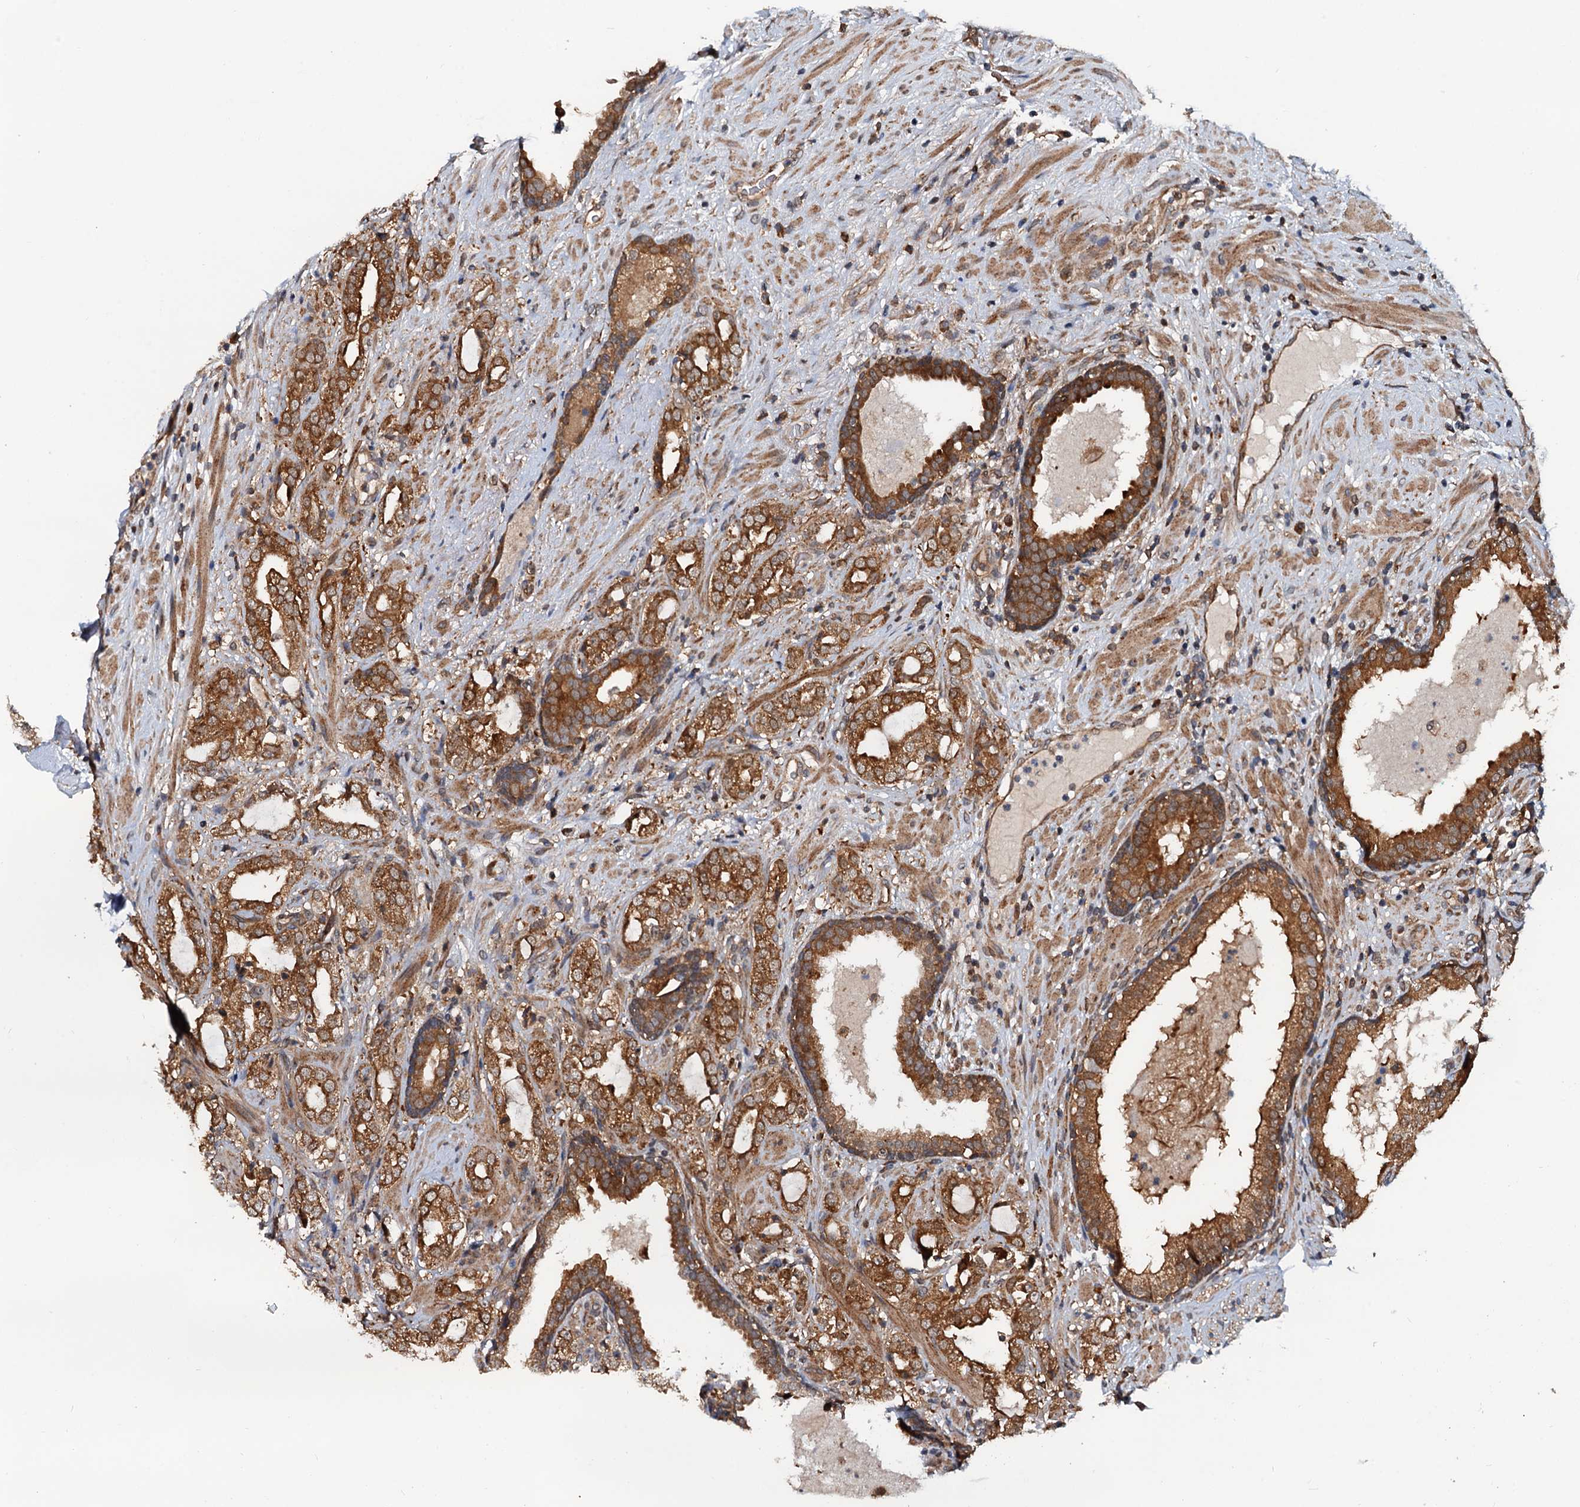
{"staining": {"intensity": "moderate", "quantity": ">75%", "location": "cytoplasmic/membranous"}, "tissue": "prostate cancer", "cell_type": "Tumor cells", "image_type": "cancer", "snomed": [{"axis": "morphology", "description": "Adenocarcinoma, High grade"}, {"axis": "topography", "description": "Prostate"}], "caption": "Prostate high-grade adenocarcinoma stained with a brown dye demonstrates moderate cytoplasmic/membranous positive expression in about >75% of tumor cells.", "gene": "AAGAB", "patient": {"sex": "male", "age": 64}}